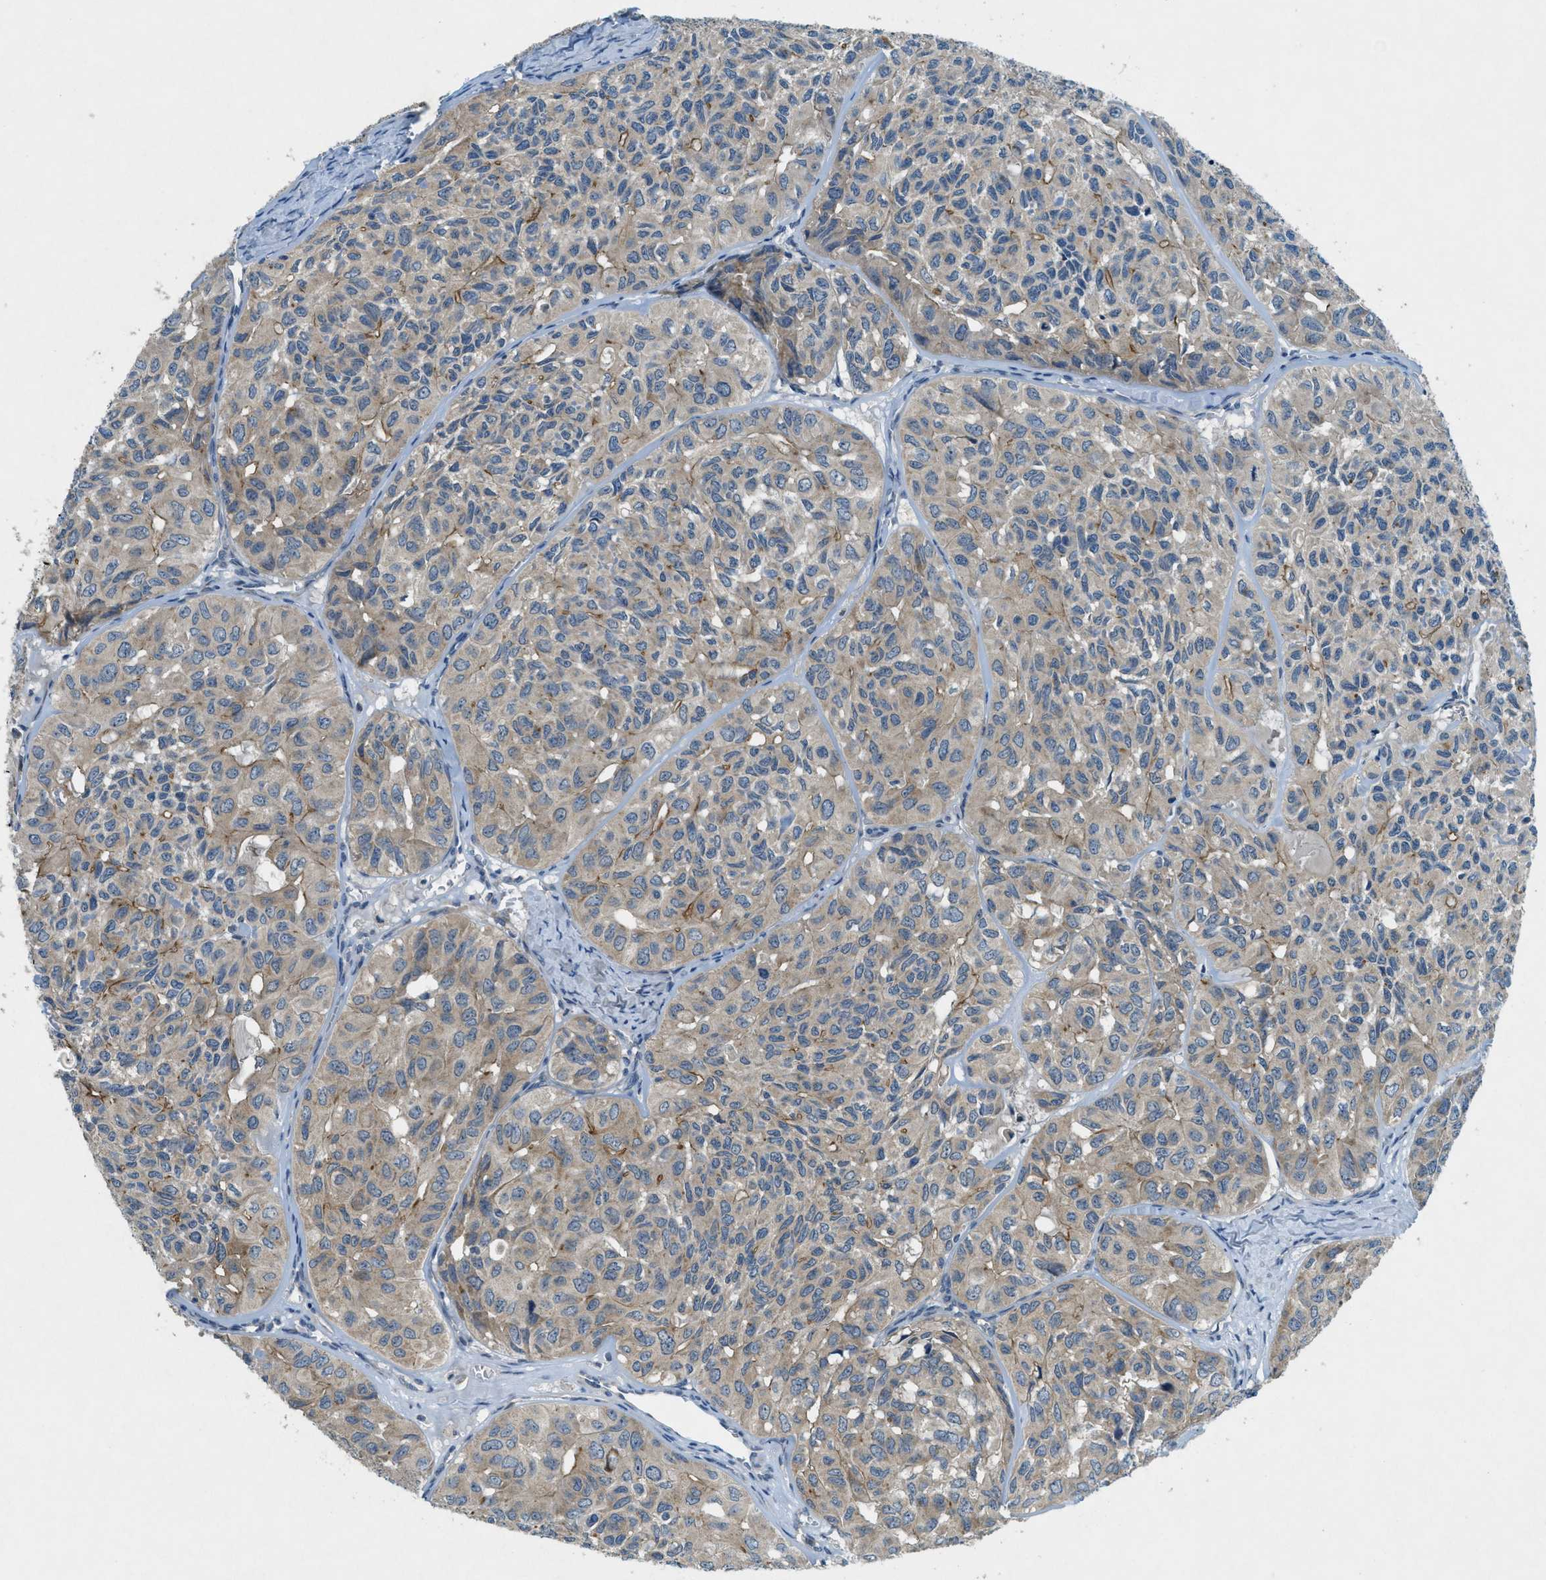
{"staining": {"intensity": "weak", "quantity": "25%-75%", "location": "cytoplasmic/membranous"}, "tissue": "head and neck cancer", "cell_type": "Tumor cells", "image_type": "cancer", "snomed": [{"axis": "morphology", "description": "Adenocarcinoma, NOS"}, {"axis": "topography", "description": "Salivary gland, NOS"}, {"axis": "topography", "description": "Head-Neck"}], "caption": "Immunohistochemistry (IHC) staining of head and neck adenocarcinoma, which exhibits low levels of weak cytoplasmic/membranous staining in approximately 25%-75% of tumor cells indicating weak cytoplasmic/membranous protein staining. The staining was performed using DAB (brown) for protein detection and nuclei were counterstained in hematoxylin (blue).", "gene": "SNX14", "patient": {"sex": "female", "age": 76}}